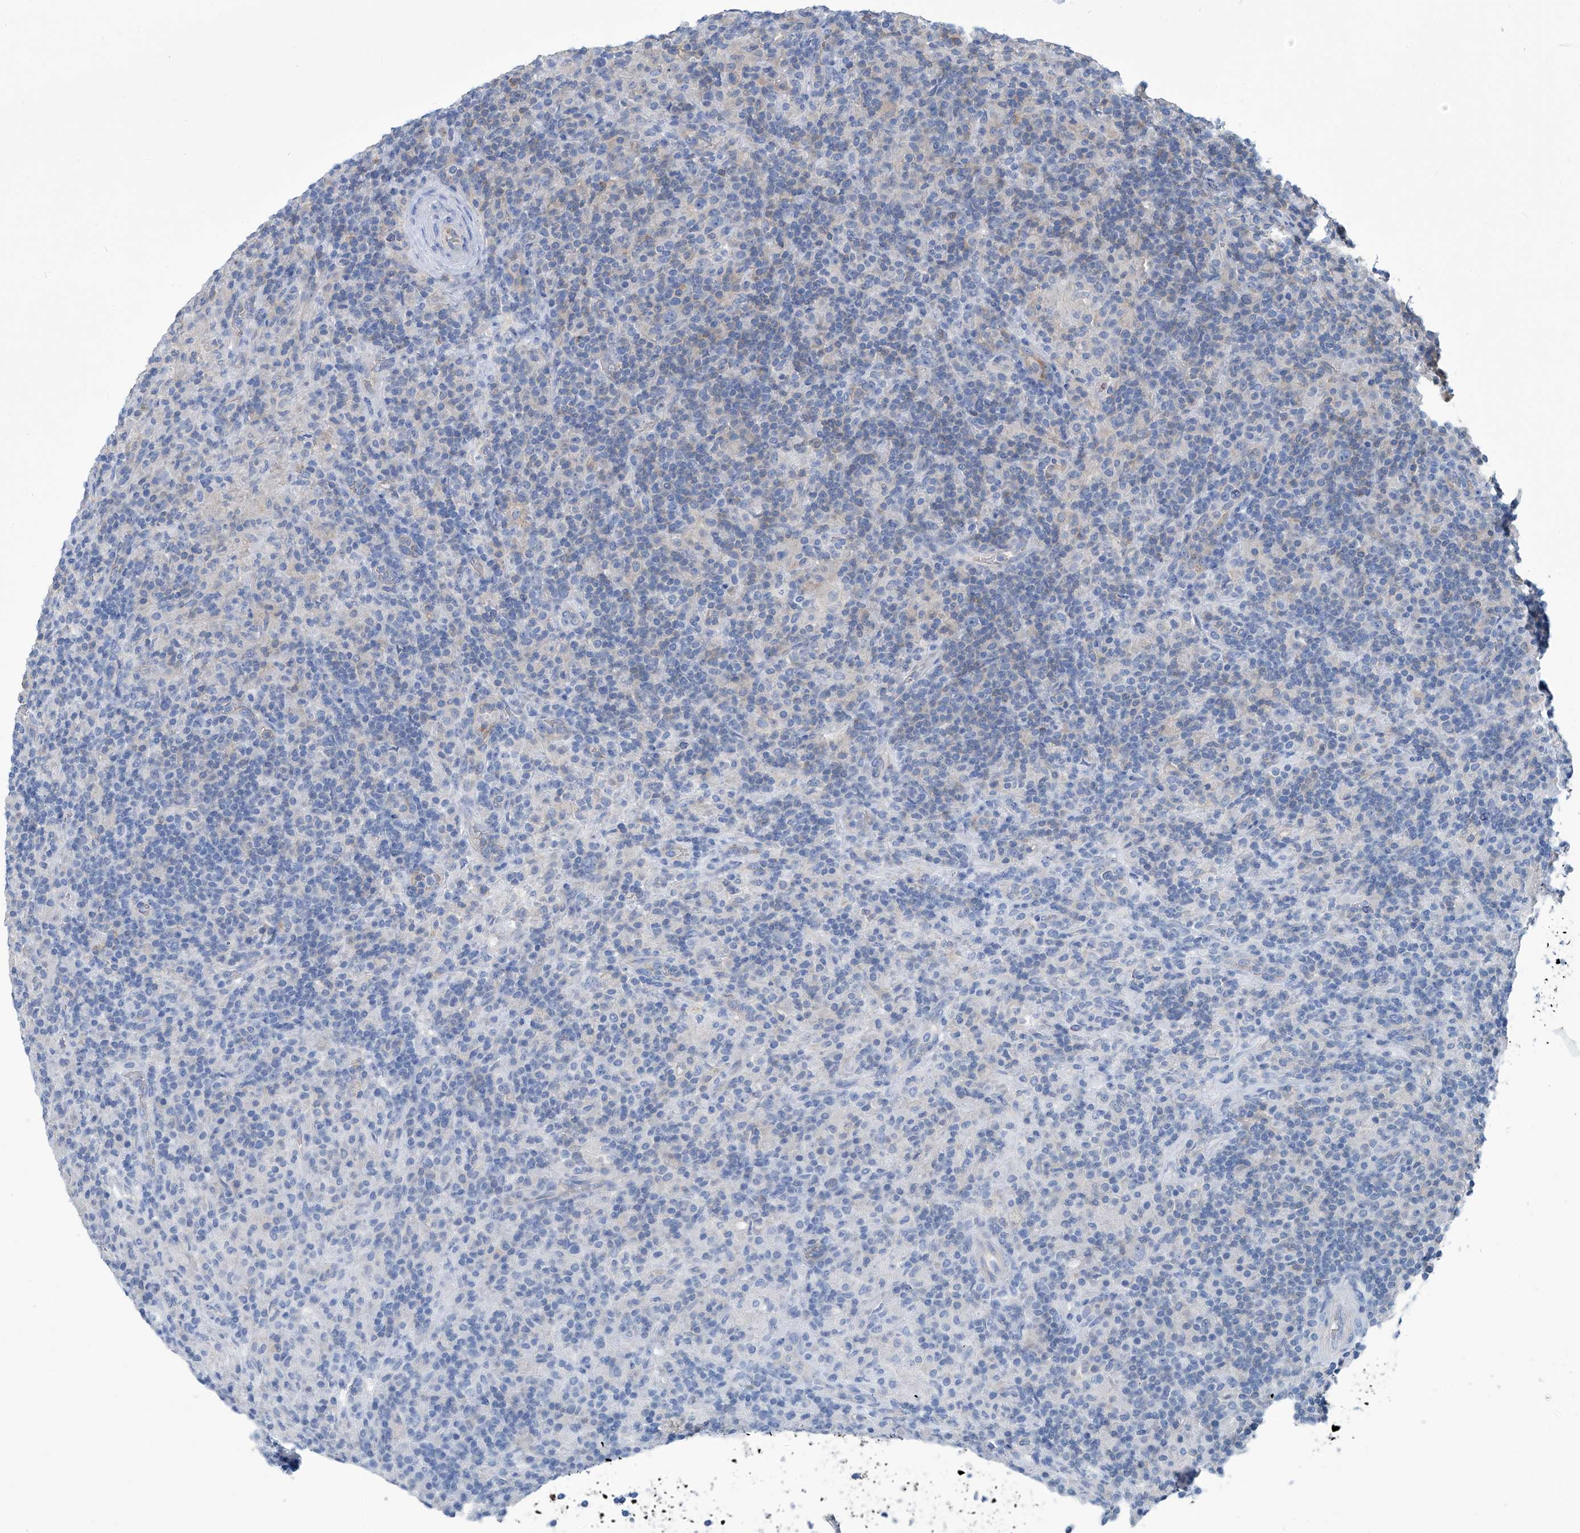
{"staining": {"intensity": "negative", "quantity": "none", "location": "none"}, "tissue": "lymphoma", "cell_type": "Tumor cells", "image_type": "cancer", "snomed": [{"axis": "morphology", "description": "Hodgkin's disease, NOS"}, {"axis": "topography", "description": "Lymph node"}], "caption": "Immunohistochemical staining of Hodgkin's disease displays no significant expression in tumor cells.", "gene": "PFKL", "patient": {"sex": "male", "age": 70}}